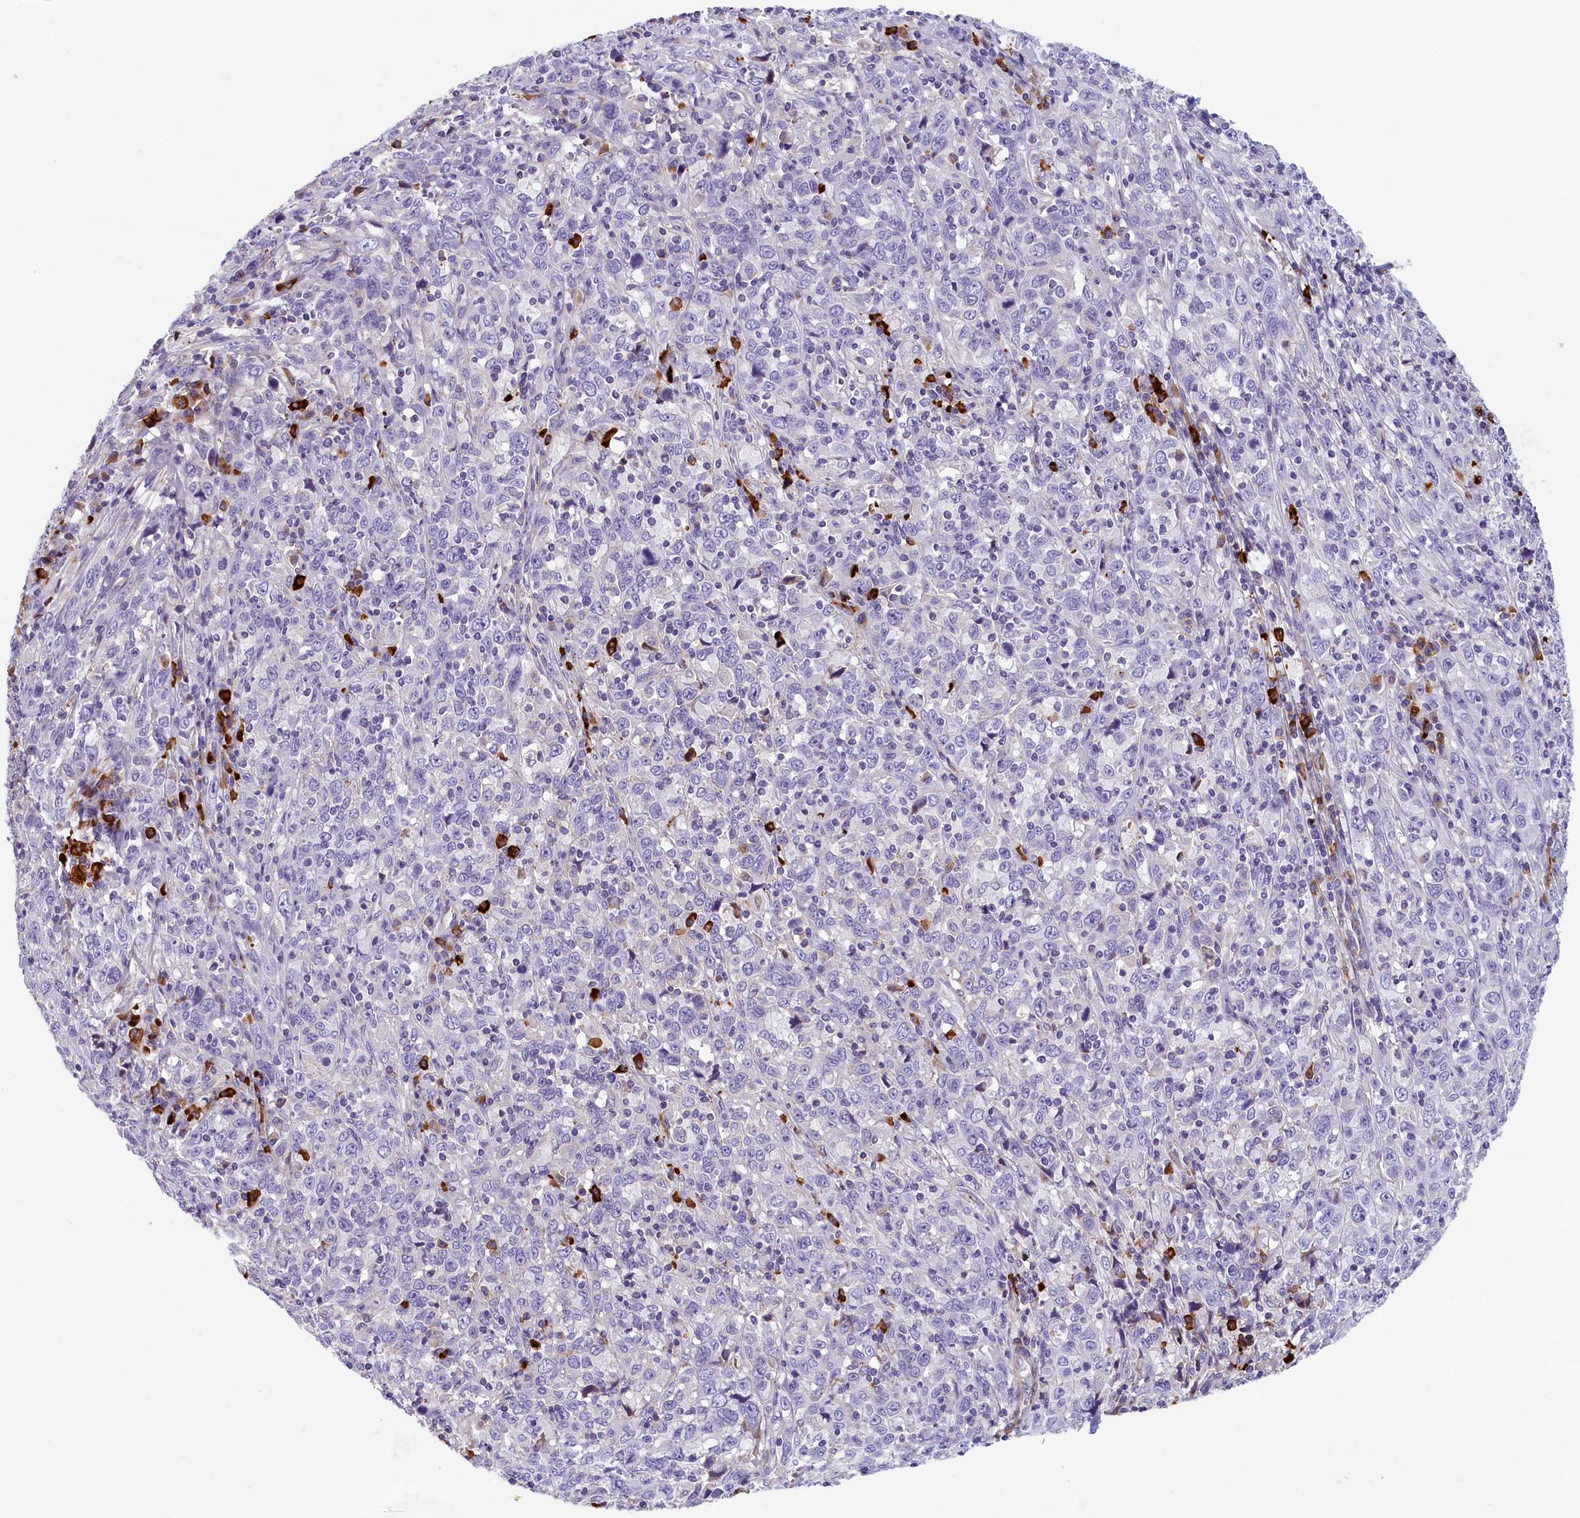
{"staining": {"intensity": "negative", "quantity": "none", "location": "none"}, "tissue": "cervical cancer", "cell_type": "Tumor cells", "image_type": "cancer", "snomed": [{"axis": "morphology", "description": "Squamous cell carcinoma, NOS"}, {"axis": "topography", "description": "Cervix"}], "caption": "There is no significant staining in tumor cells of squamous cell carcinoma (cervical).", "gene": "BCL2L13", "patient": {"sex": "female", "age": 46}}